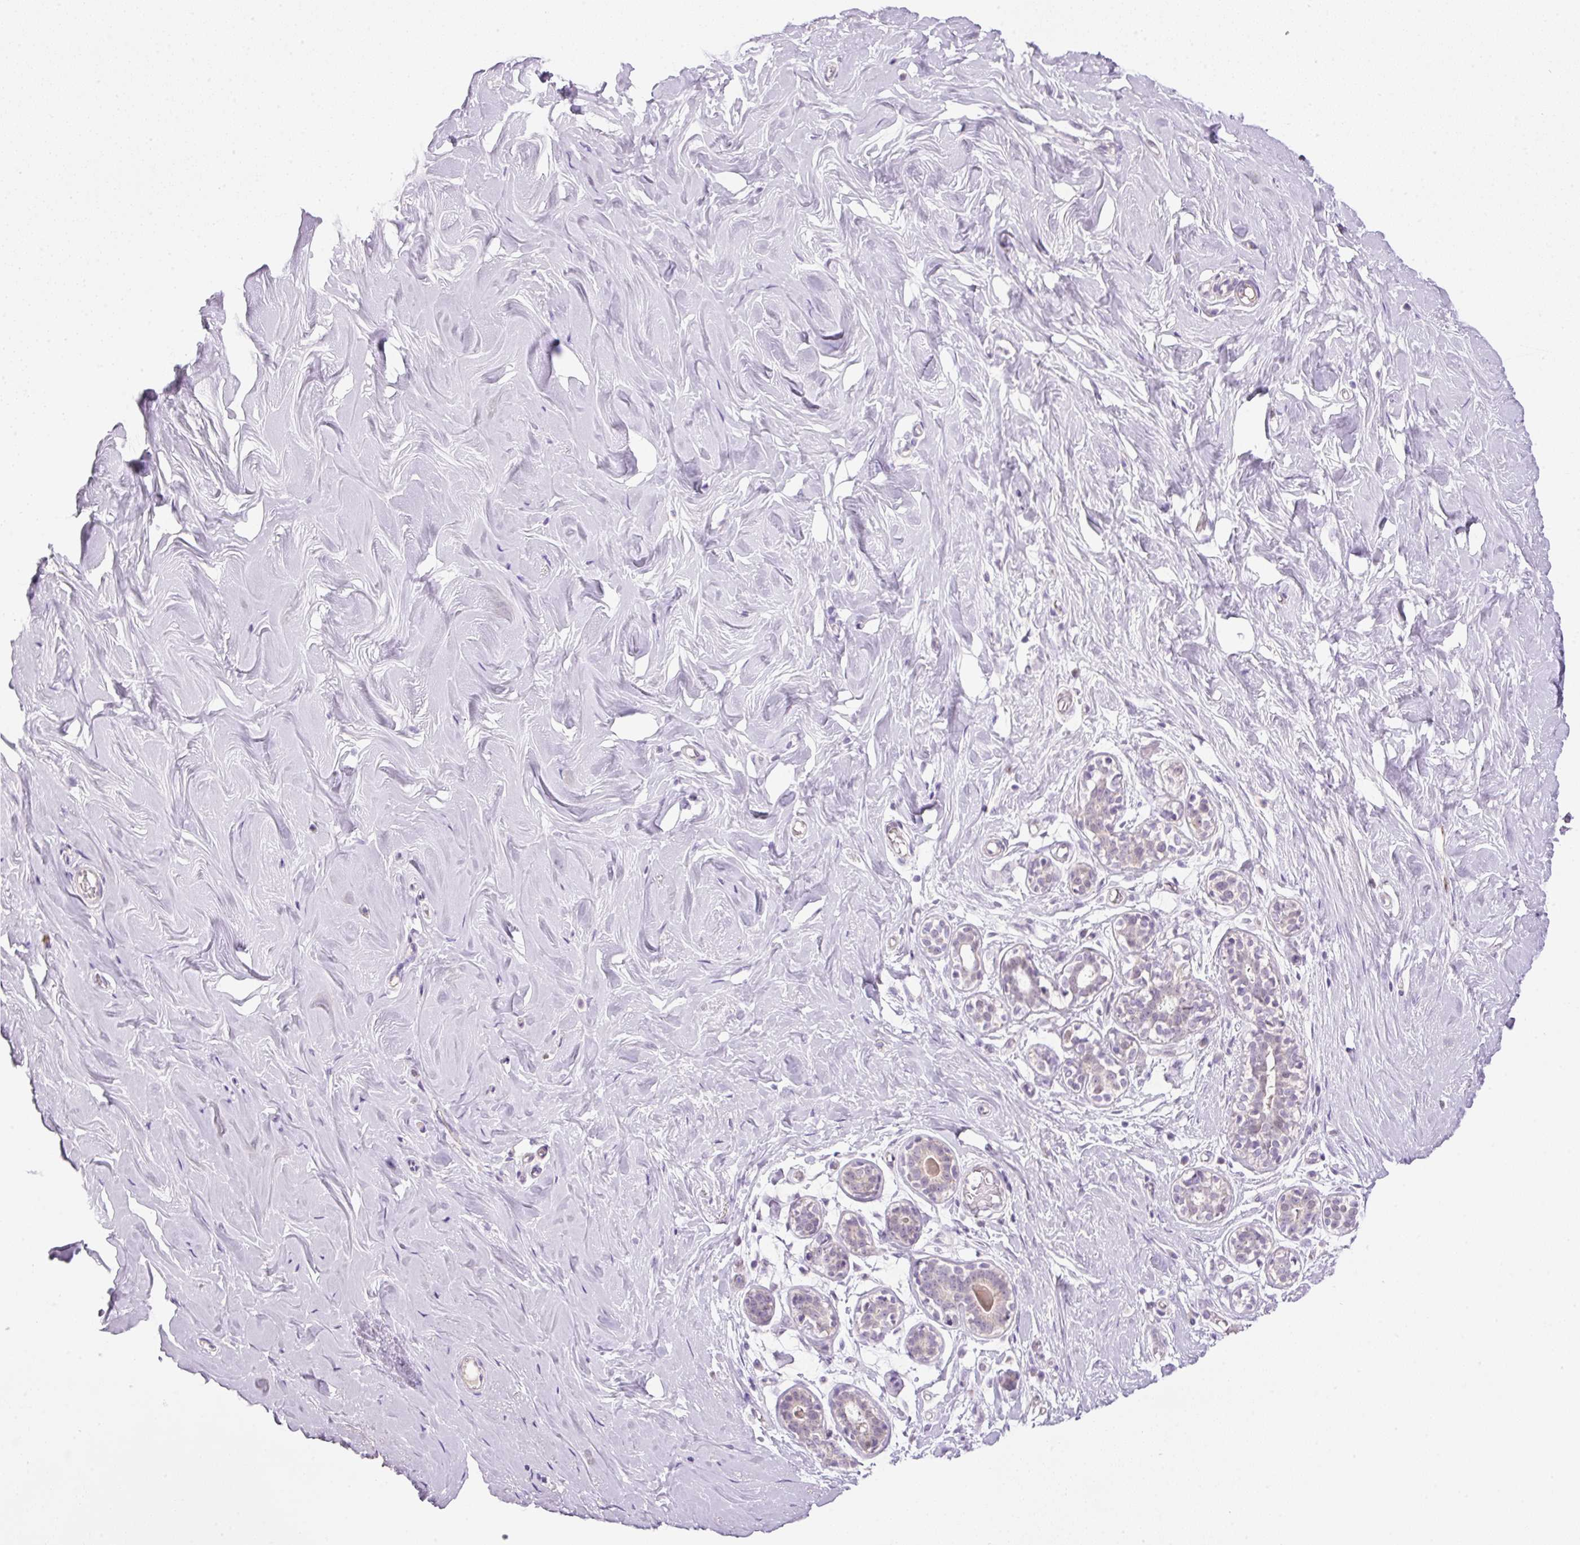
{"staining": {"intensity": "negative", "quantity": "none", "location": "none"}, "tissue": "breast", "cell_type": "Adipocytes", "image_type": "normal", "snomed": [{"axis": "morphology", "description": "Normal tissue, NOS"}, {"axis": "topography", "description": "Breast"}], "caption": "This is an immunohistochemistry (IHC) micrograph of unremarkable human breast. There is no expression in adipocytes.", "gene": "KPNA2", "patient": {"sex": "female", "age": 27}}